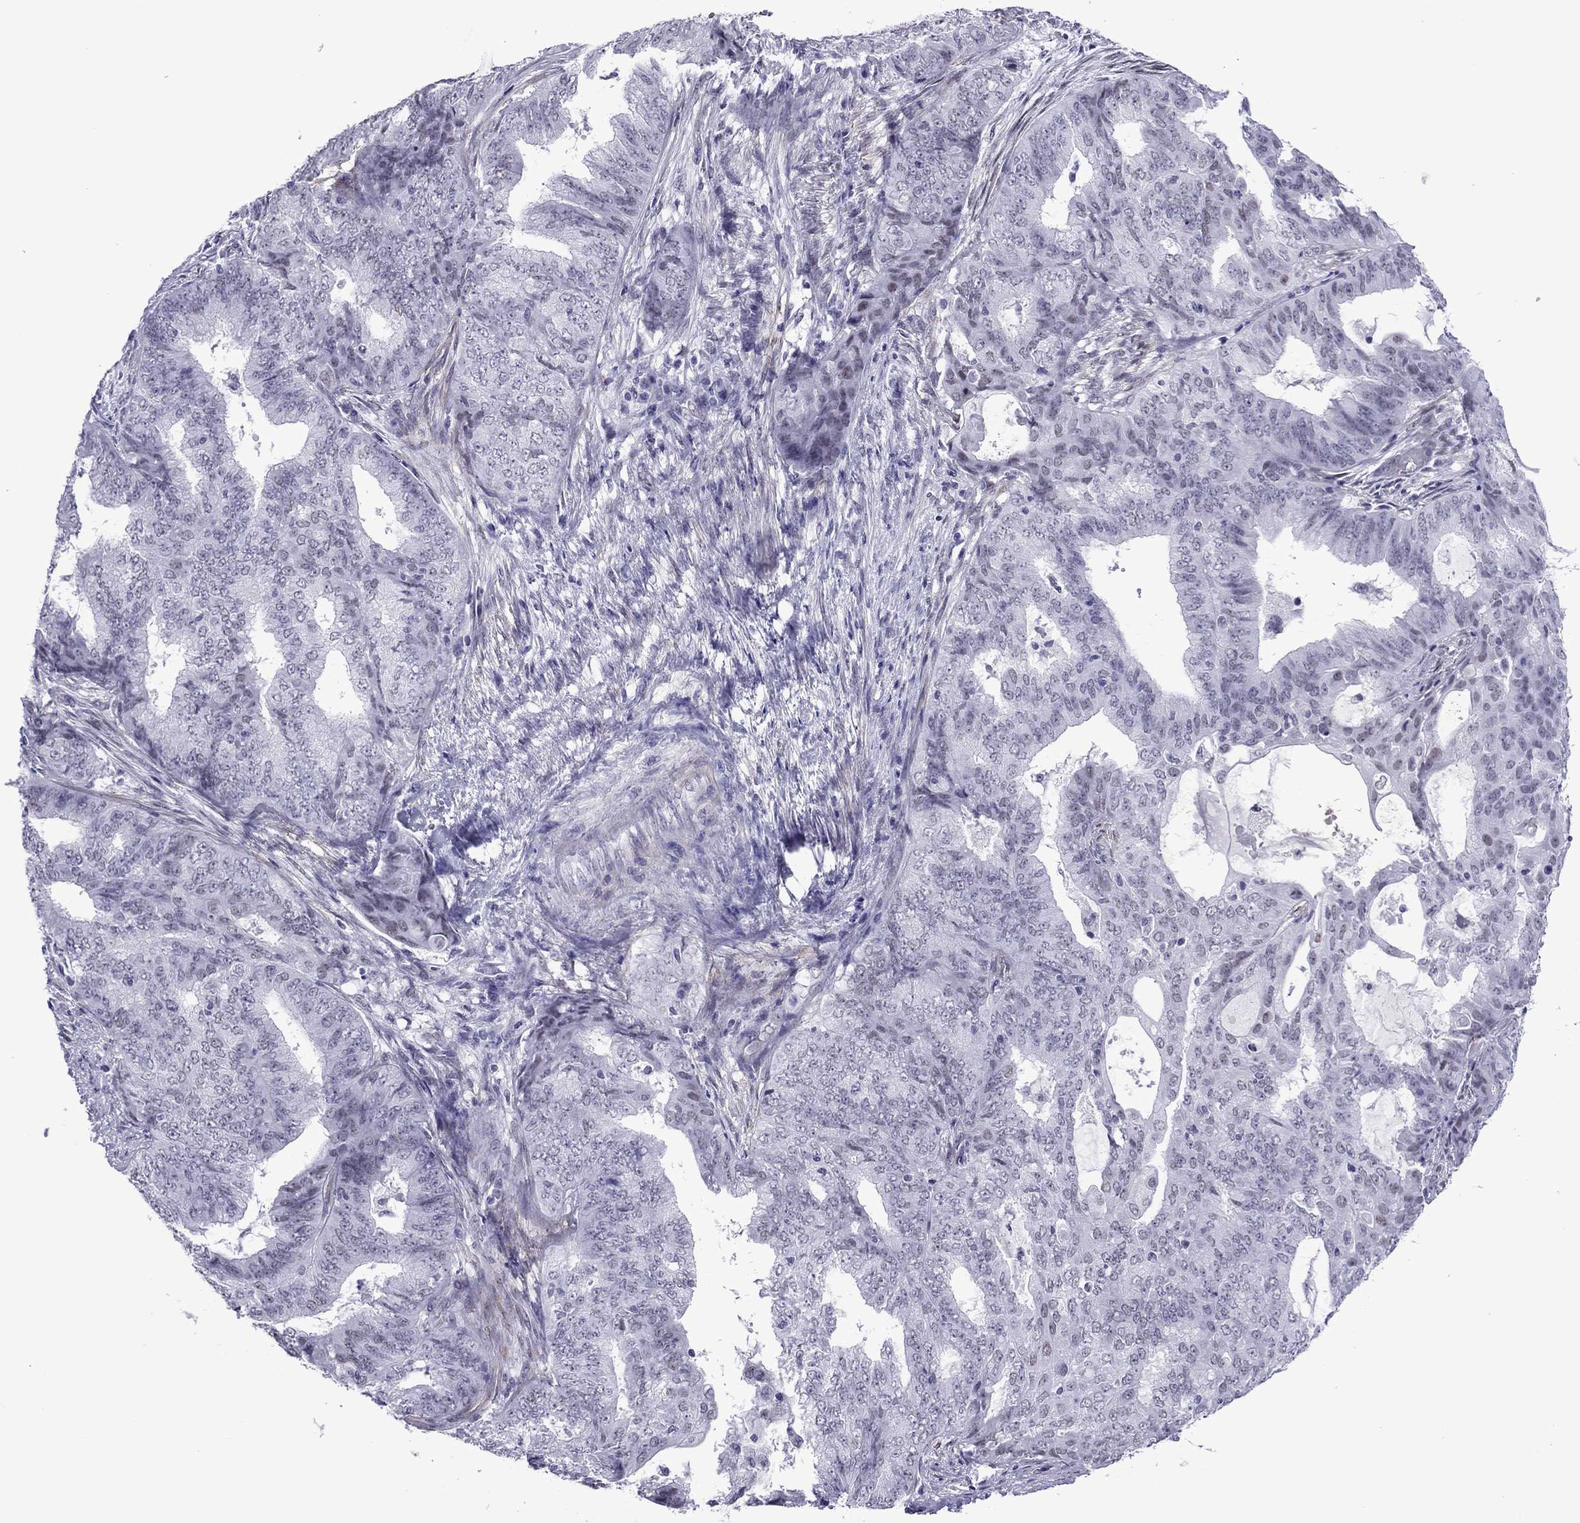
{"staining": {"intensity": "negative", "quantity": "none", "location": "none"}, "tissue": "endometrial cancer", "cell_type": "Tumor cells", "image_type": "cancer", "snomed": [{"axis": "morphology", "description": "Adenocarcinoma, NOS"}, {"axis": "topography", "description": "Endometrium"}], "caption": "Immunohistochemistry micrograph of adenocarcinoma (endometrial) stained for a protein (brown), which demonstrates no expression in tumor cells.", "gene": "ZNF646", "patient": {"sex": "female", "age": 62}}